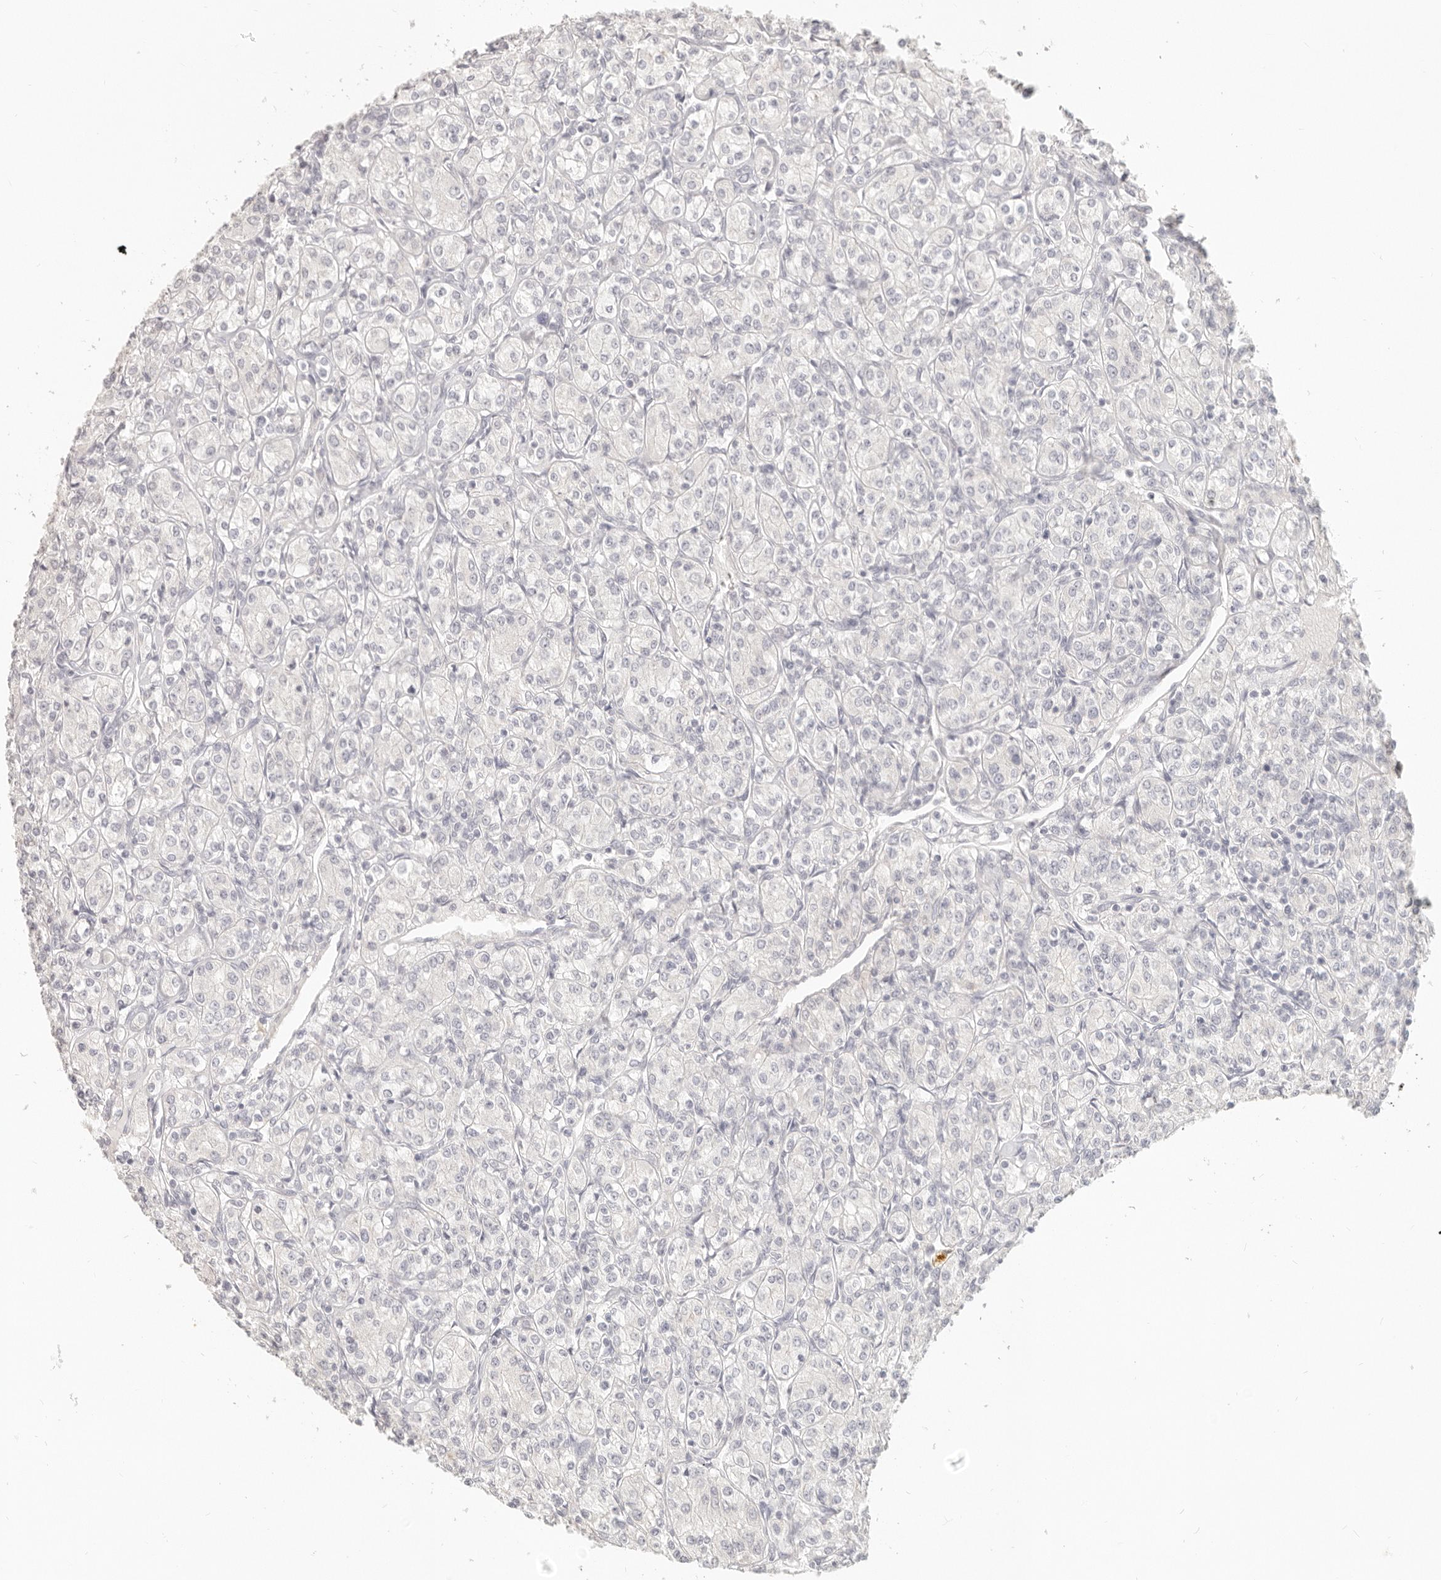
{"staining": {"intensity": "negative", "quantity": "none", "location": "none"}, "tissue": "renal cancer", "cell_type": "Tumor cells", "image_type": "cancer", "snomed": [{"axis": "morphology", "description": "Adenocarcinoma, NOS"}, {"axis": "topography", "description": "Kidney"}], "caption": "This is a histopathology image of immunohistochemistry staining of renal cancer, which shows no expression in tumor cells. (DAB immunohistochemistry (IHC) visualized using brightfield microscopy, high magnification).", "gene": "EPCAM", "patient": {"sex": "male", "age": 77}}